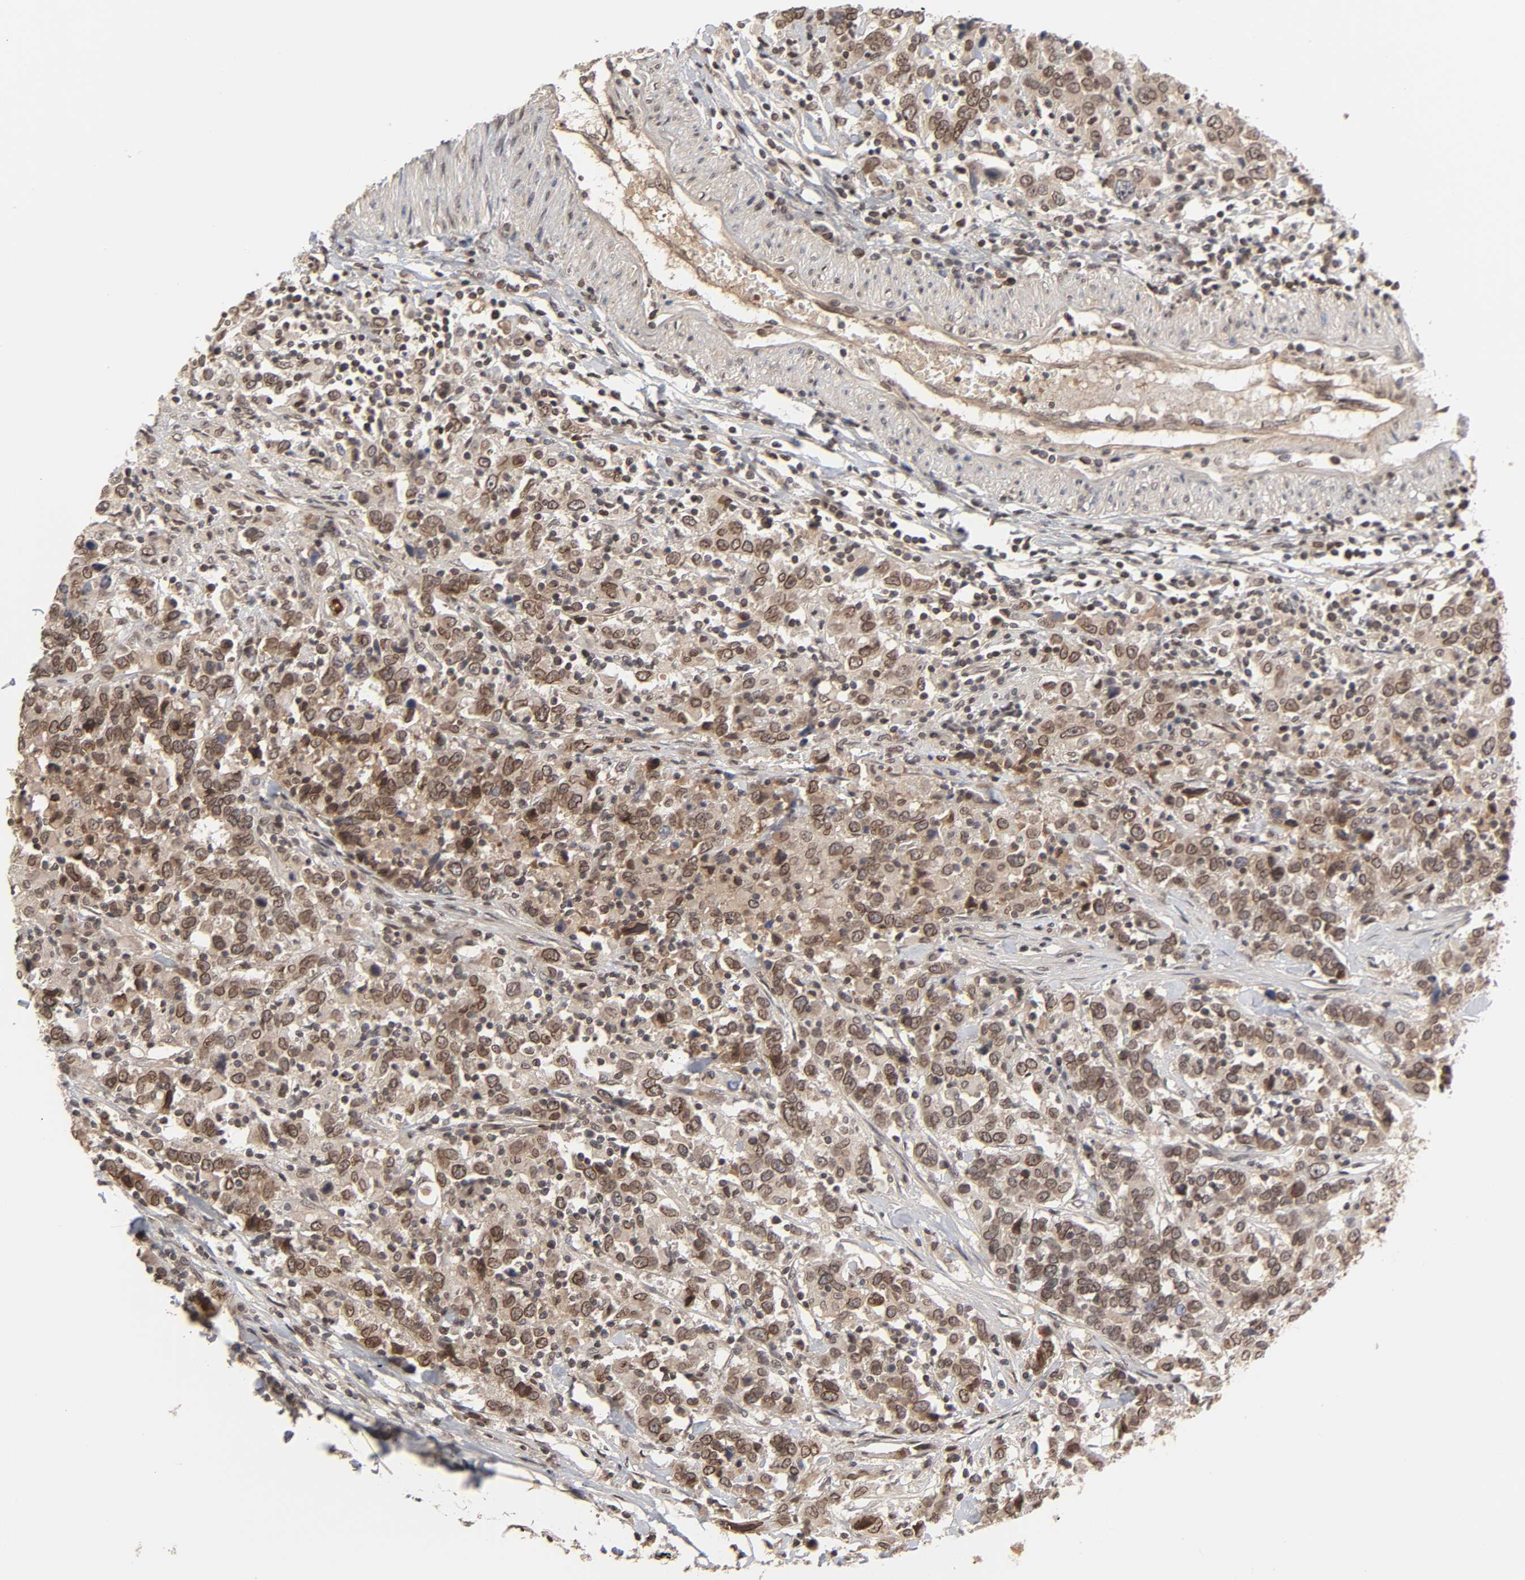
{"staining": {"intensity": "strong", "quantity": ">75%", "location": "cytoplasmic/membranous,nuclear"}, "tissue": "urothelial cancer", "cell_type": "Tumor cells", "image_type": "cancer", "snomed": [{"axis": "morphology", "description": "Urothelial carcinoma, High grade"}, {"axis": "topography", "description": "Urinary bladder"}], "caption": "The image exhibits a brown stain indicating the presence of a protein in the cytoplasmic/membranous and nuclear of tumor cells in urothelial cancer.", "gene": "CPN2", "patient": {"sex": "male", "age": 61}}